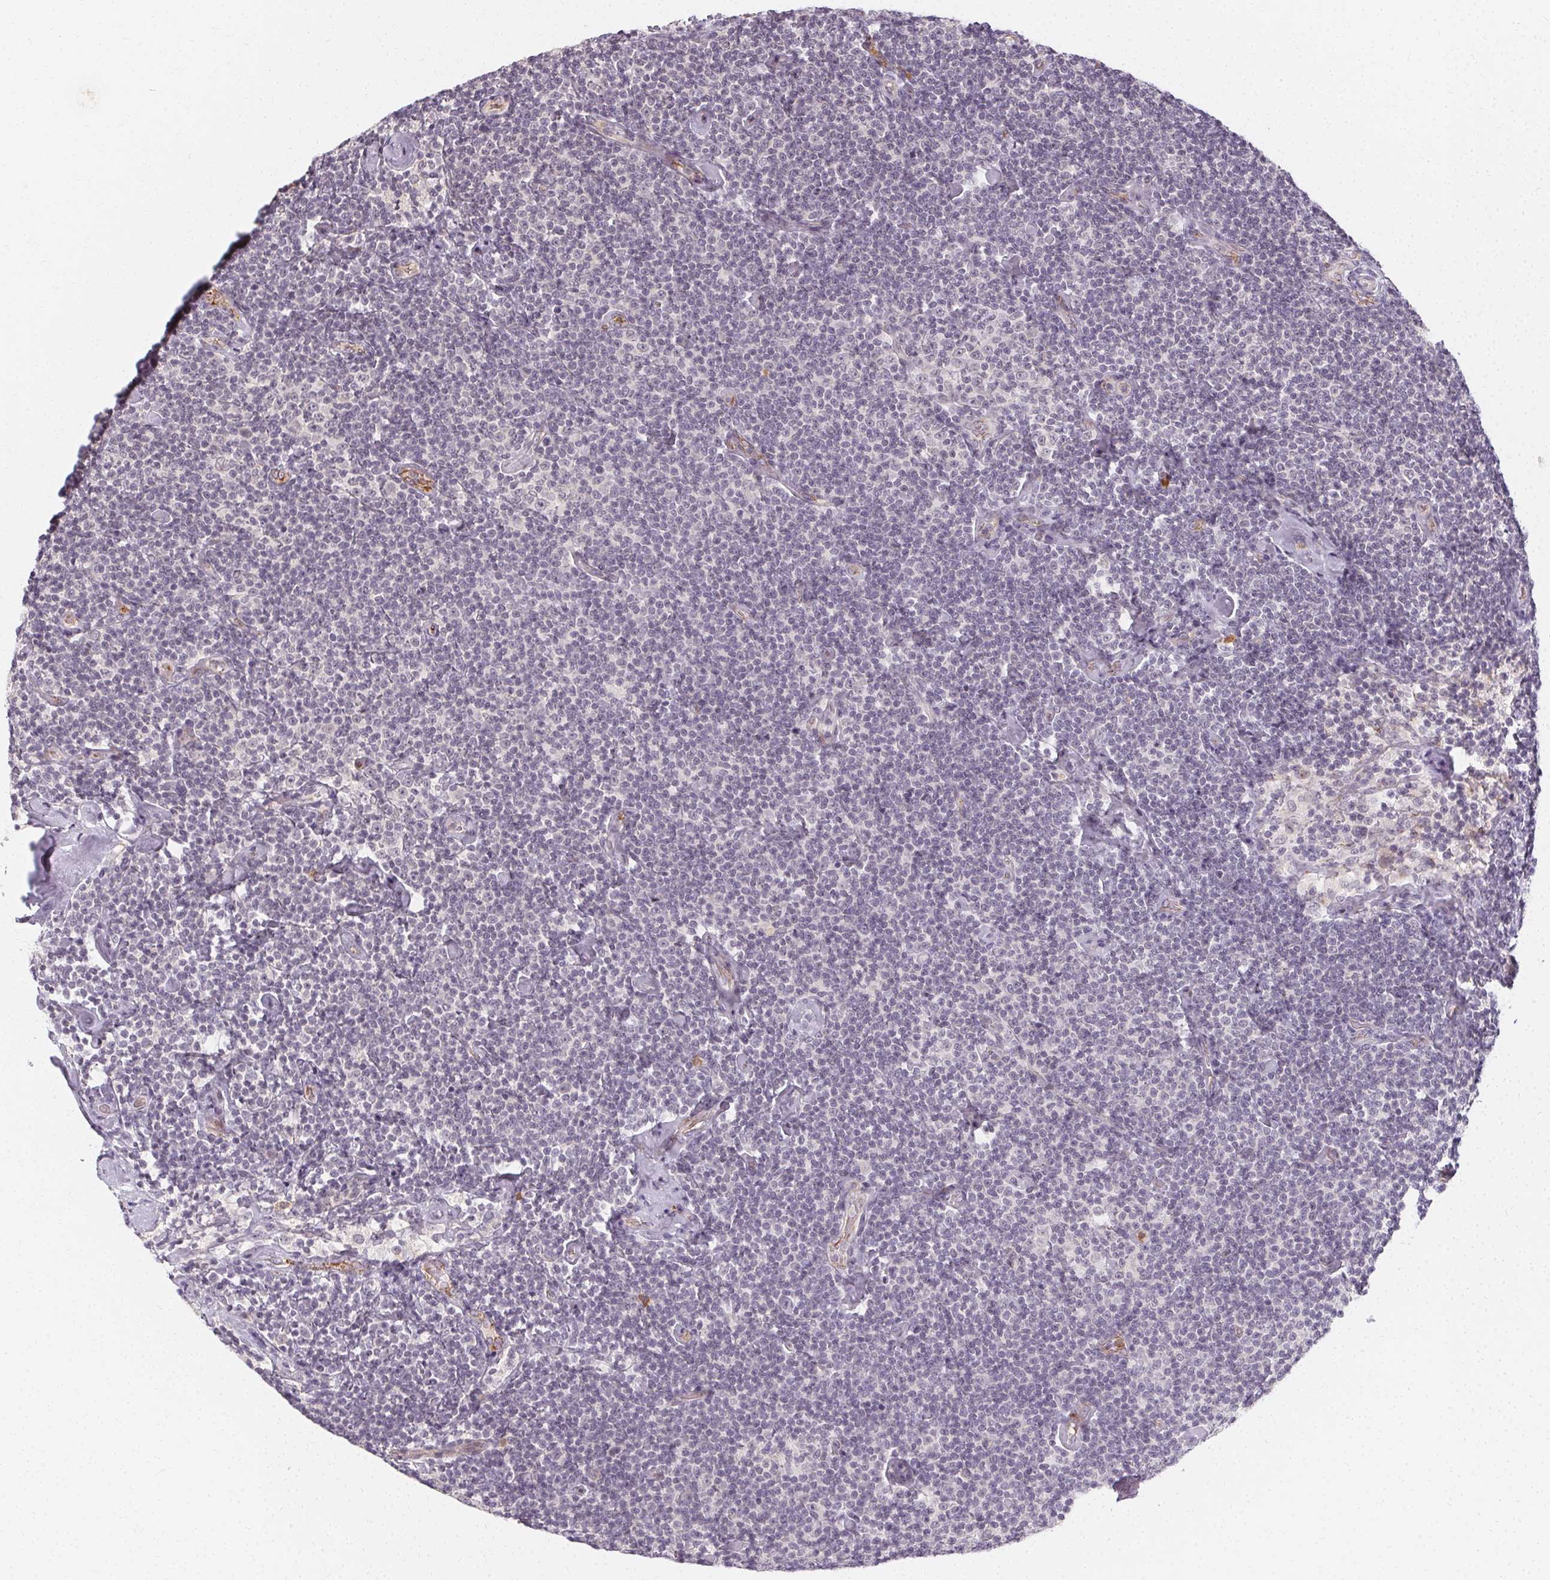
{"staining": {"intensity": "negative", "quantity": "none", "location": "none"}, "tissue": "lymphoma", "cell_type": "Tumor cells", "image_type": "cancer", "snomed": [{"axis": "morphology", "description": "Malignant lymphoma, non-Hodgkin's type, Low grade"}, {"axis": "topography", "description": "Lymph node"}], "caption": "This micrograph is of lymphoma stained with immunohistochemistry to label a protein in brown with the nuclei are counter-stained blue. There is no staining in tumor cells.", "gene": "CLCNKB", "patient": {"sex": "male", "age": 81}}